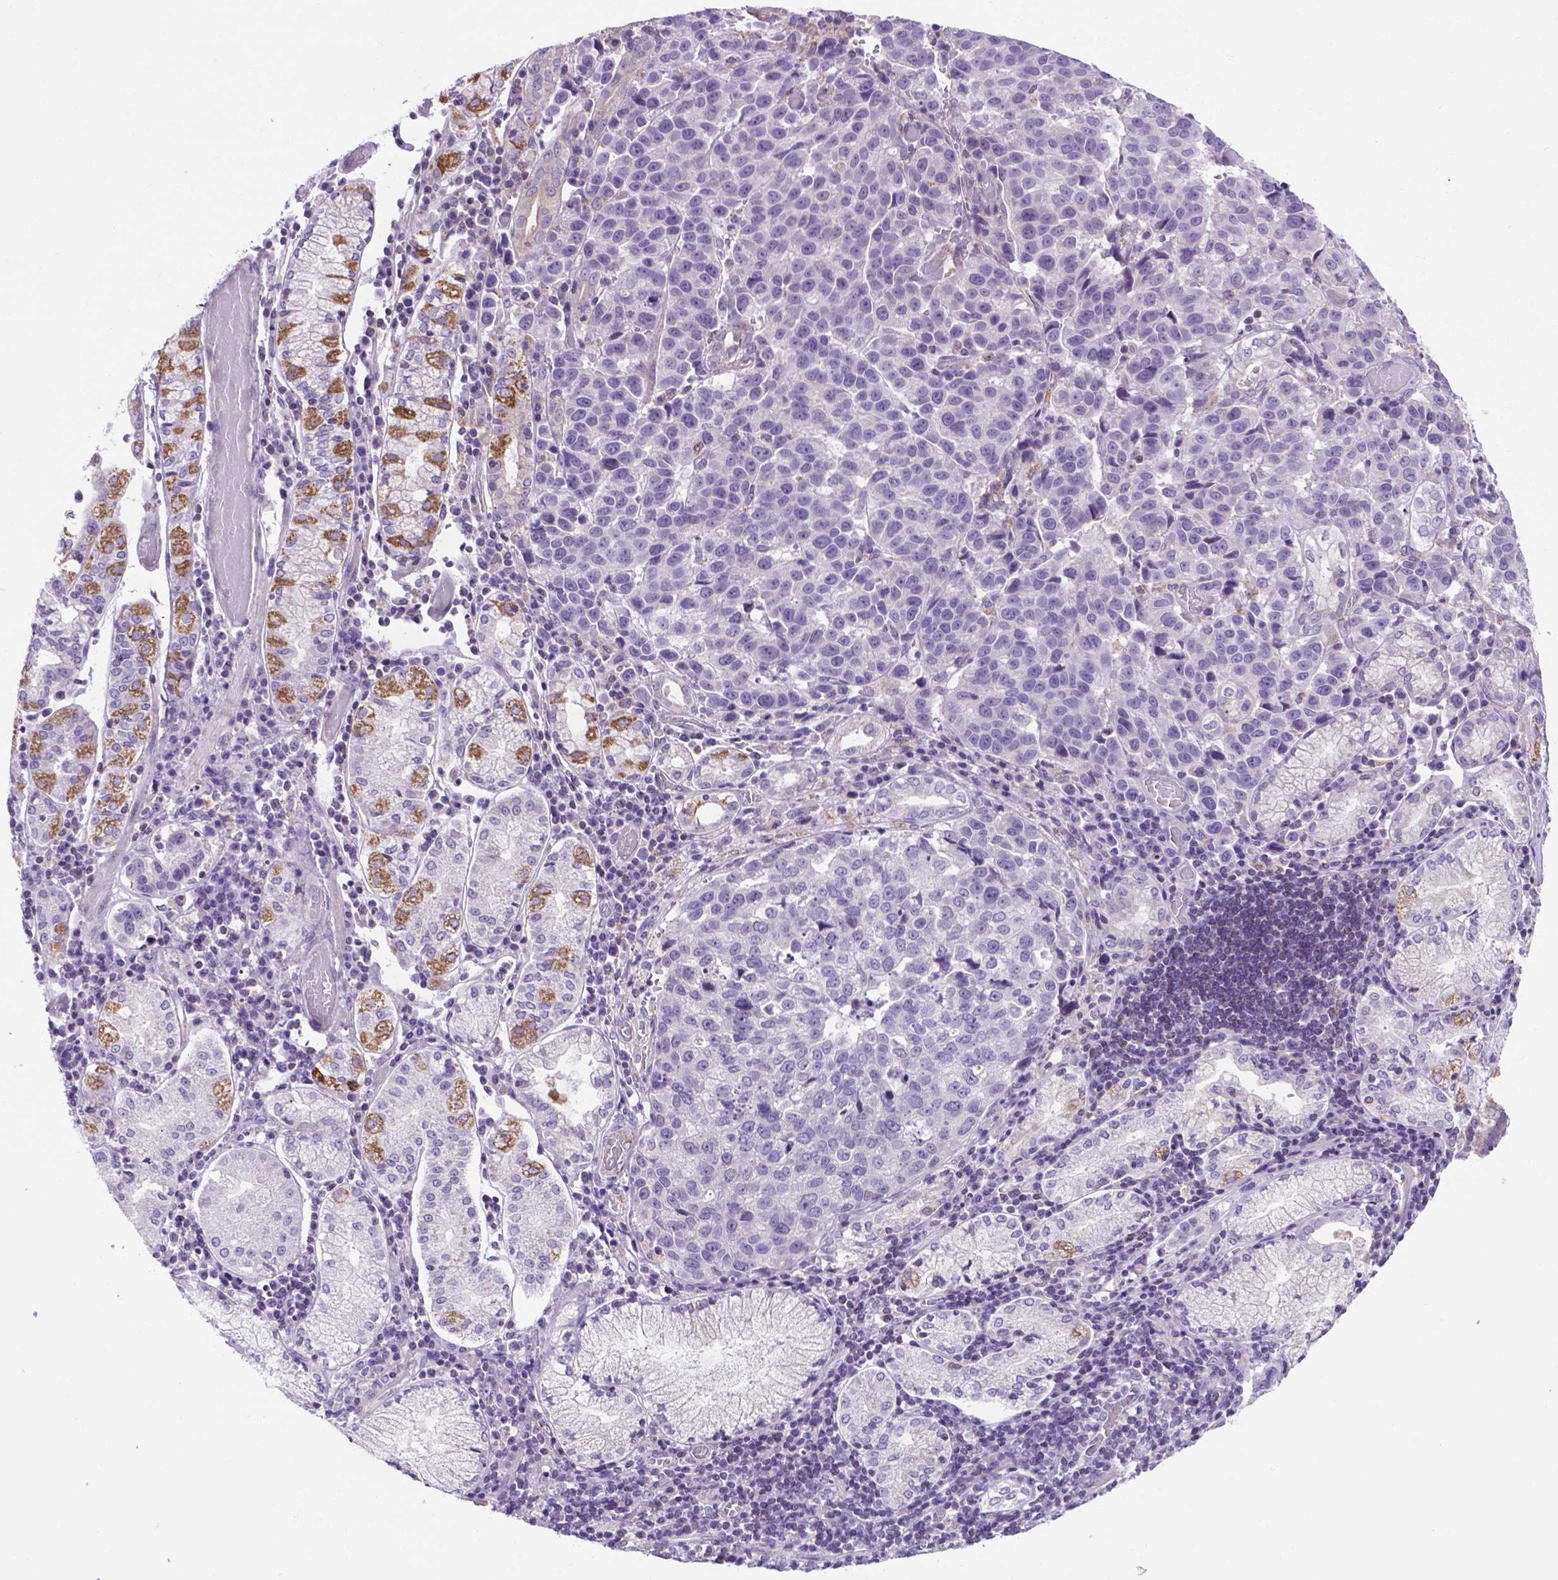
{"staining": {"intensity": "negative", "quantity": "none", "location": "none"}, "tissue": "stomach cancer", "cell_type": "Tumor cells", "image_type": "cancer", "snomed": [{"axis": "morphology", "description": "Adenocarcinoma, NOS"}, {"axis": "topography", "description": "Stomach"}], "caption": "The image demonstrates no significant positivity in tumor cells of stomach adenocarcinoma.", "gene": "POU3F3", "patient": {"sex": "male", "age": 93}}